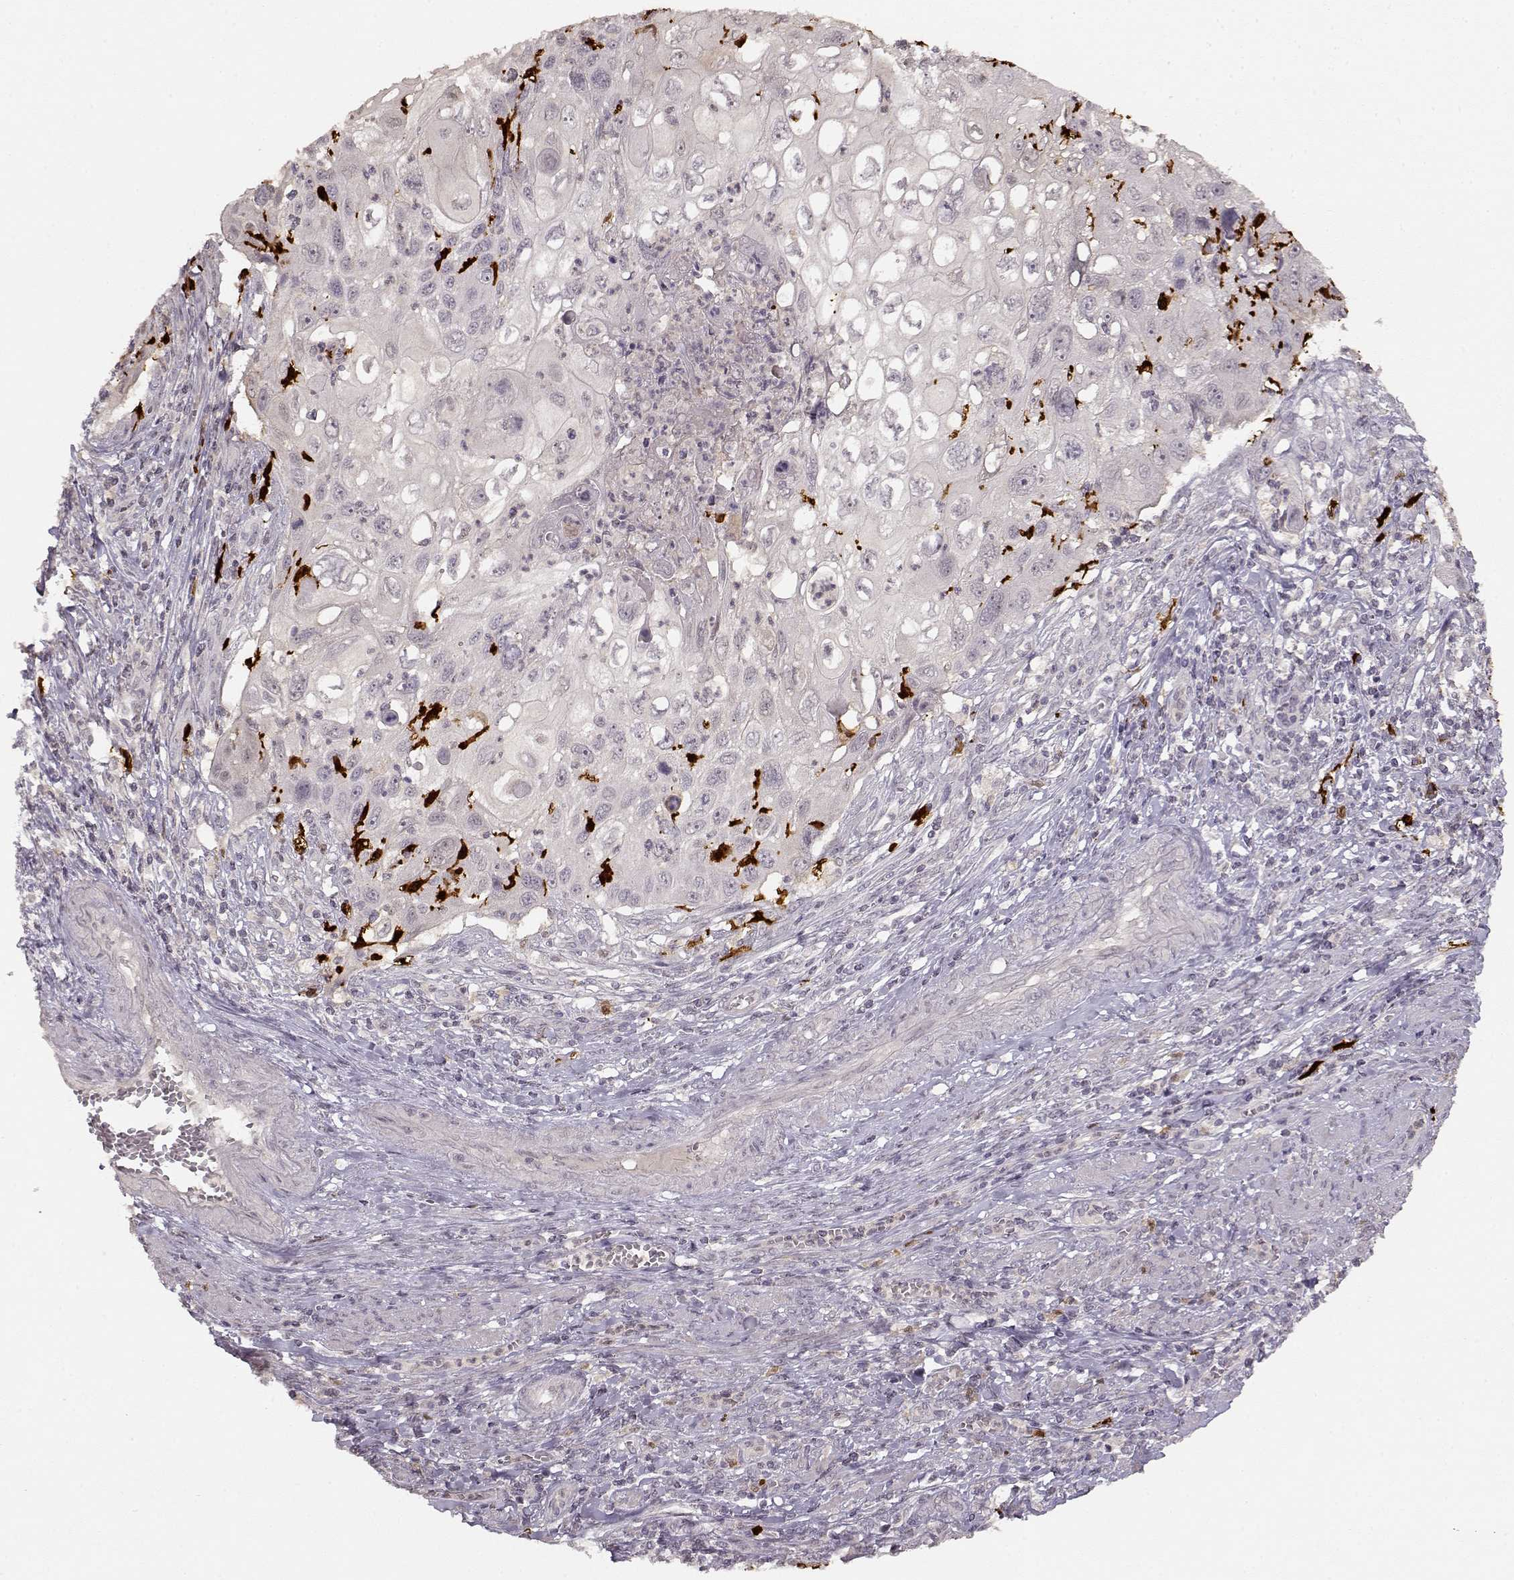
{"staining": {"intensity": "negative", "quantity": "none", "location": "none"}, "tissue": "cervical cancer", "cell_type": "Tumor cells", "image_type": "cancer", "snomed": [{"axis": "morphology", "description": "Squamous cell carcinoma, NOS"}, {"axis": "topography", "description": "Cervix"}], "caption": "This is an IHC histopathology image of squamous cell carcinoma (cervical). There is no expression in tumor cells.", "gene": "S100B", "patient": {"sex": "female", "age": 70}}